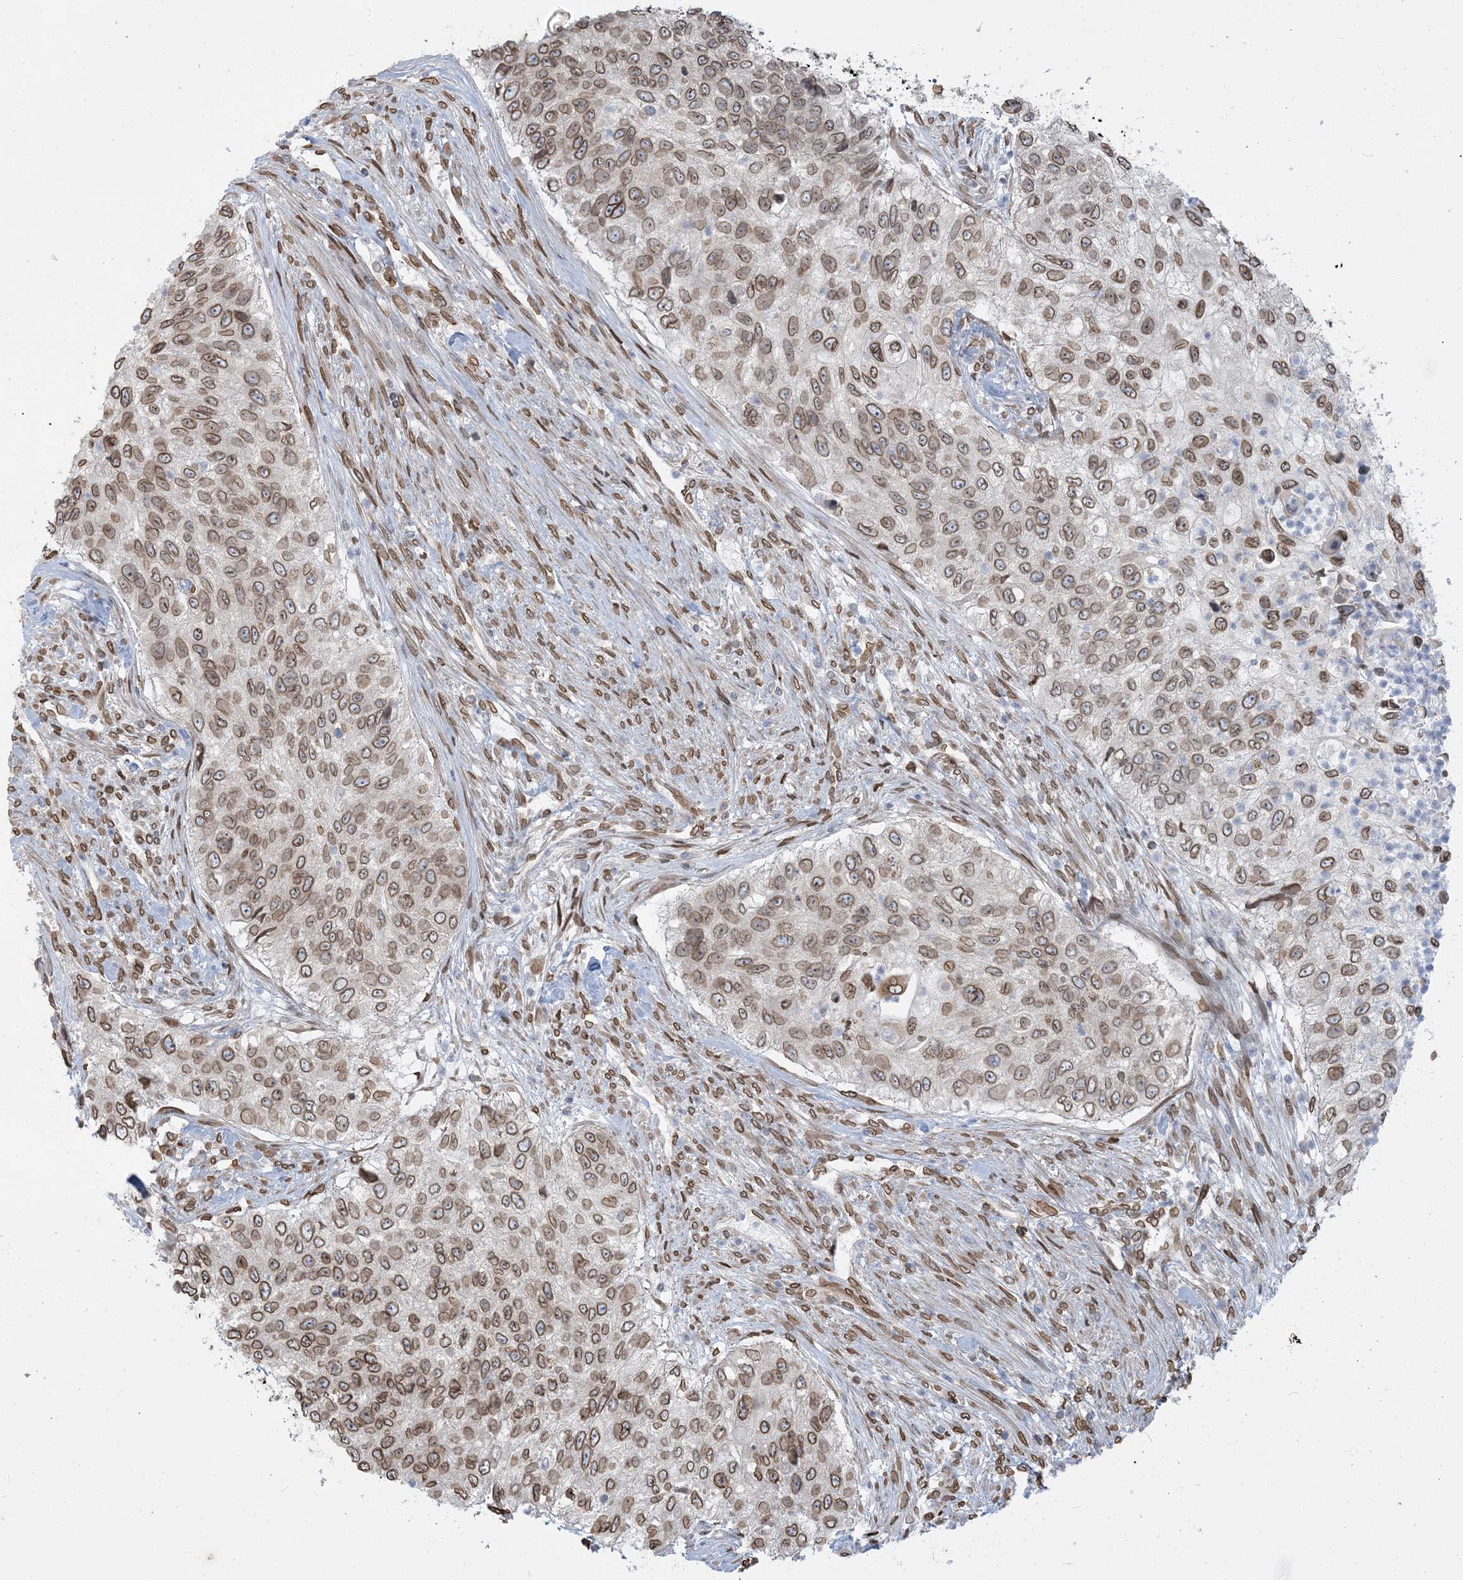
{"staining": {"intensity": "moderate", "quantity": ">75%", "location": "cytoplasmic/membranous,nuclear"}, "tissue": "urothelial cancer", "cell_type": "Tumor cells", "image_type": "cancer", "snomed": [{"axis": "morphology", "description": "Urothelial carcinoma, High grade"}, {"axis": "topography", "description": "Urinary bladder"}], "caption": "Protein analysis of urothelial cancer tissue displays moderate cytoplasmic/membranous and nuclear expression in approximately >75% of tumor cells.", "gene": "WWP1", "patient": {"sex": "female", "age": 60}}